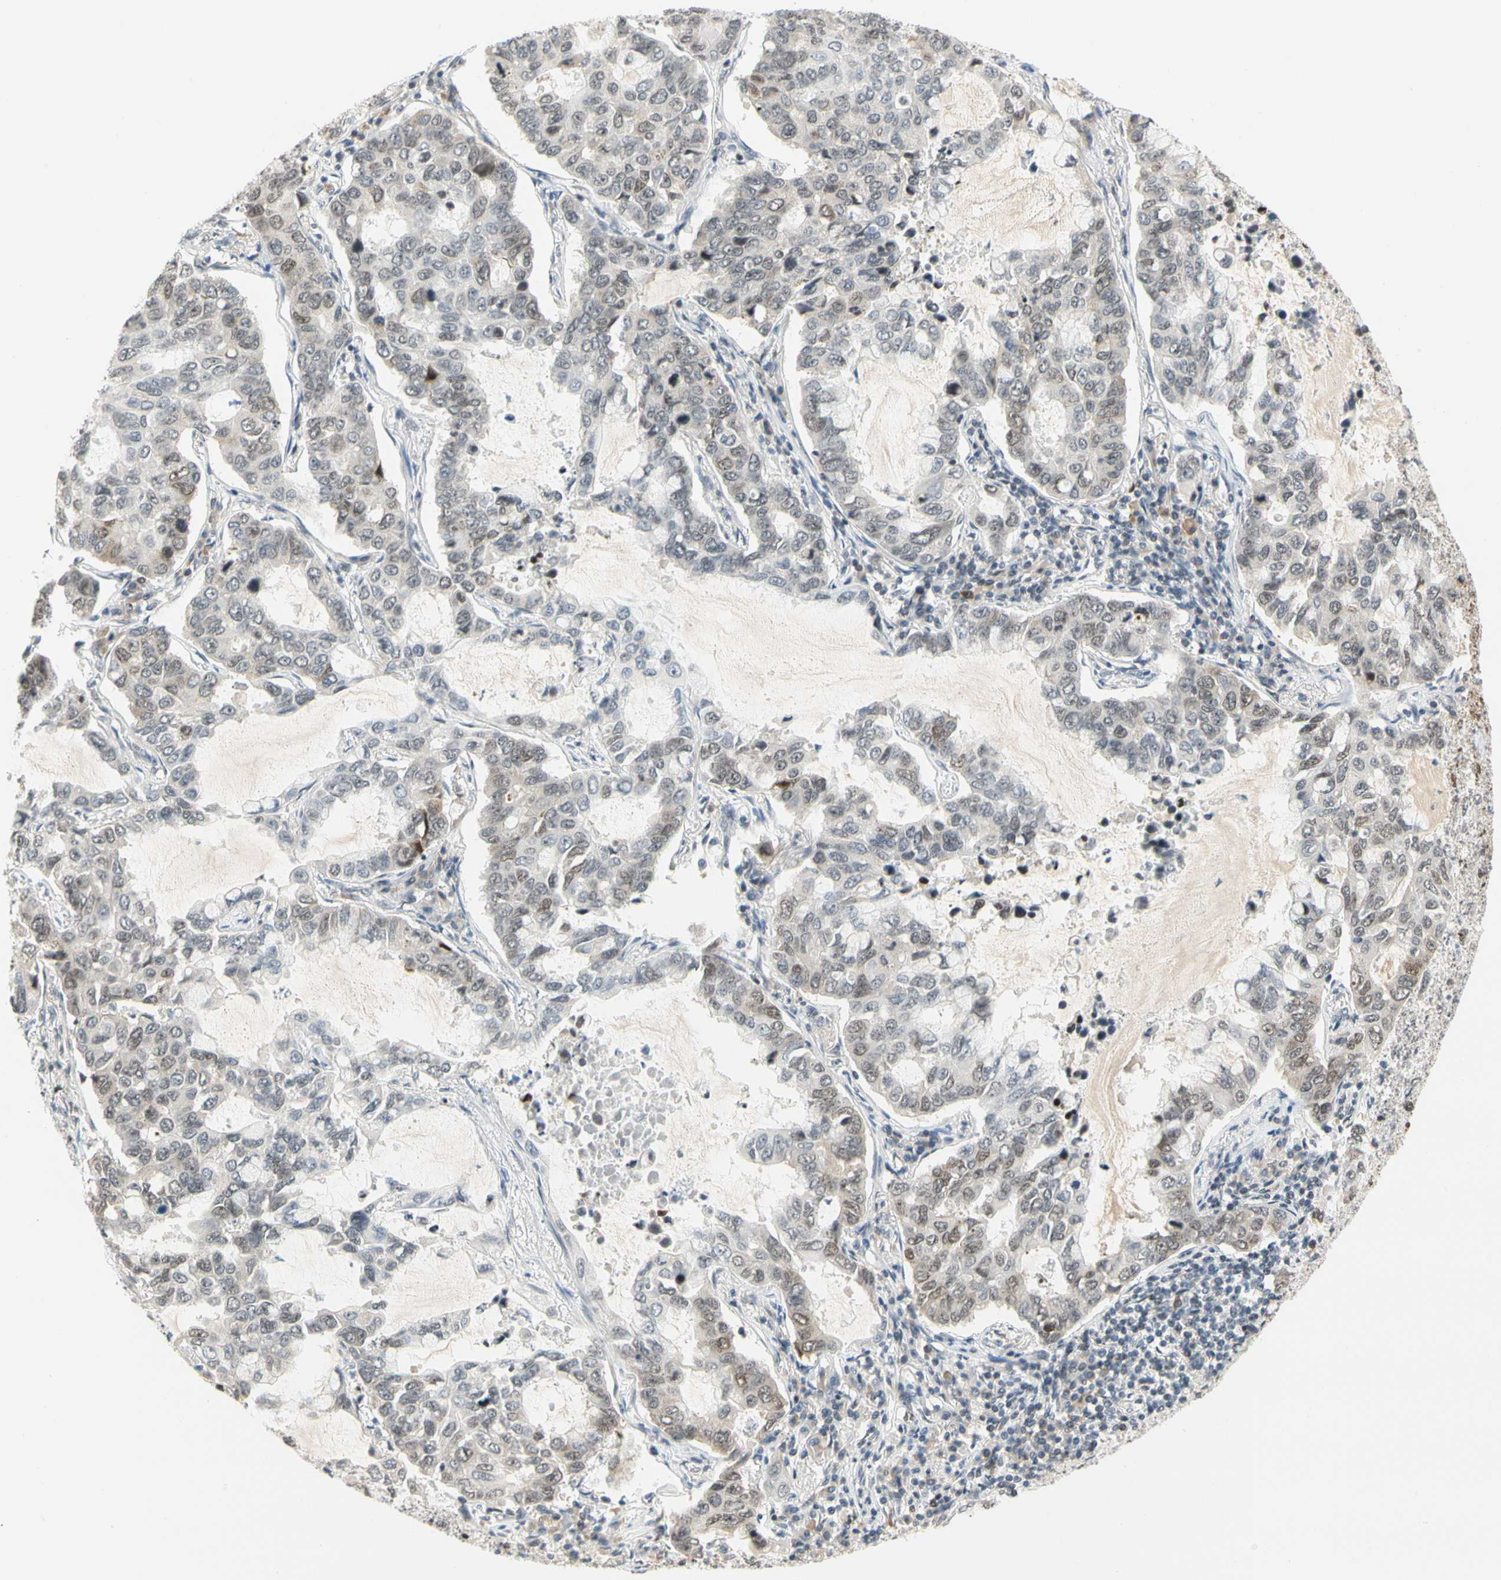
{"staining": {"intensity": "moderate", "quantity": "<25%", "location": "nuclear"}, "tissue": "lung cancer", "cell_type": "Tumor cells", "image_type": "cancer", "snomed": [{"axis": "morphology", "description": "Adenocarcinoma, NOS"}, {"axis": "topography", "description": "Lung"}], "caption": "Immunohistochemistry of human lung cancer demonstrates low levels of moderate nuclear staining in about <25% of tumor cells.", "gene": "ZSCAN16", "patient": {"sex": "male", "age": 64}}